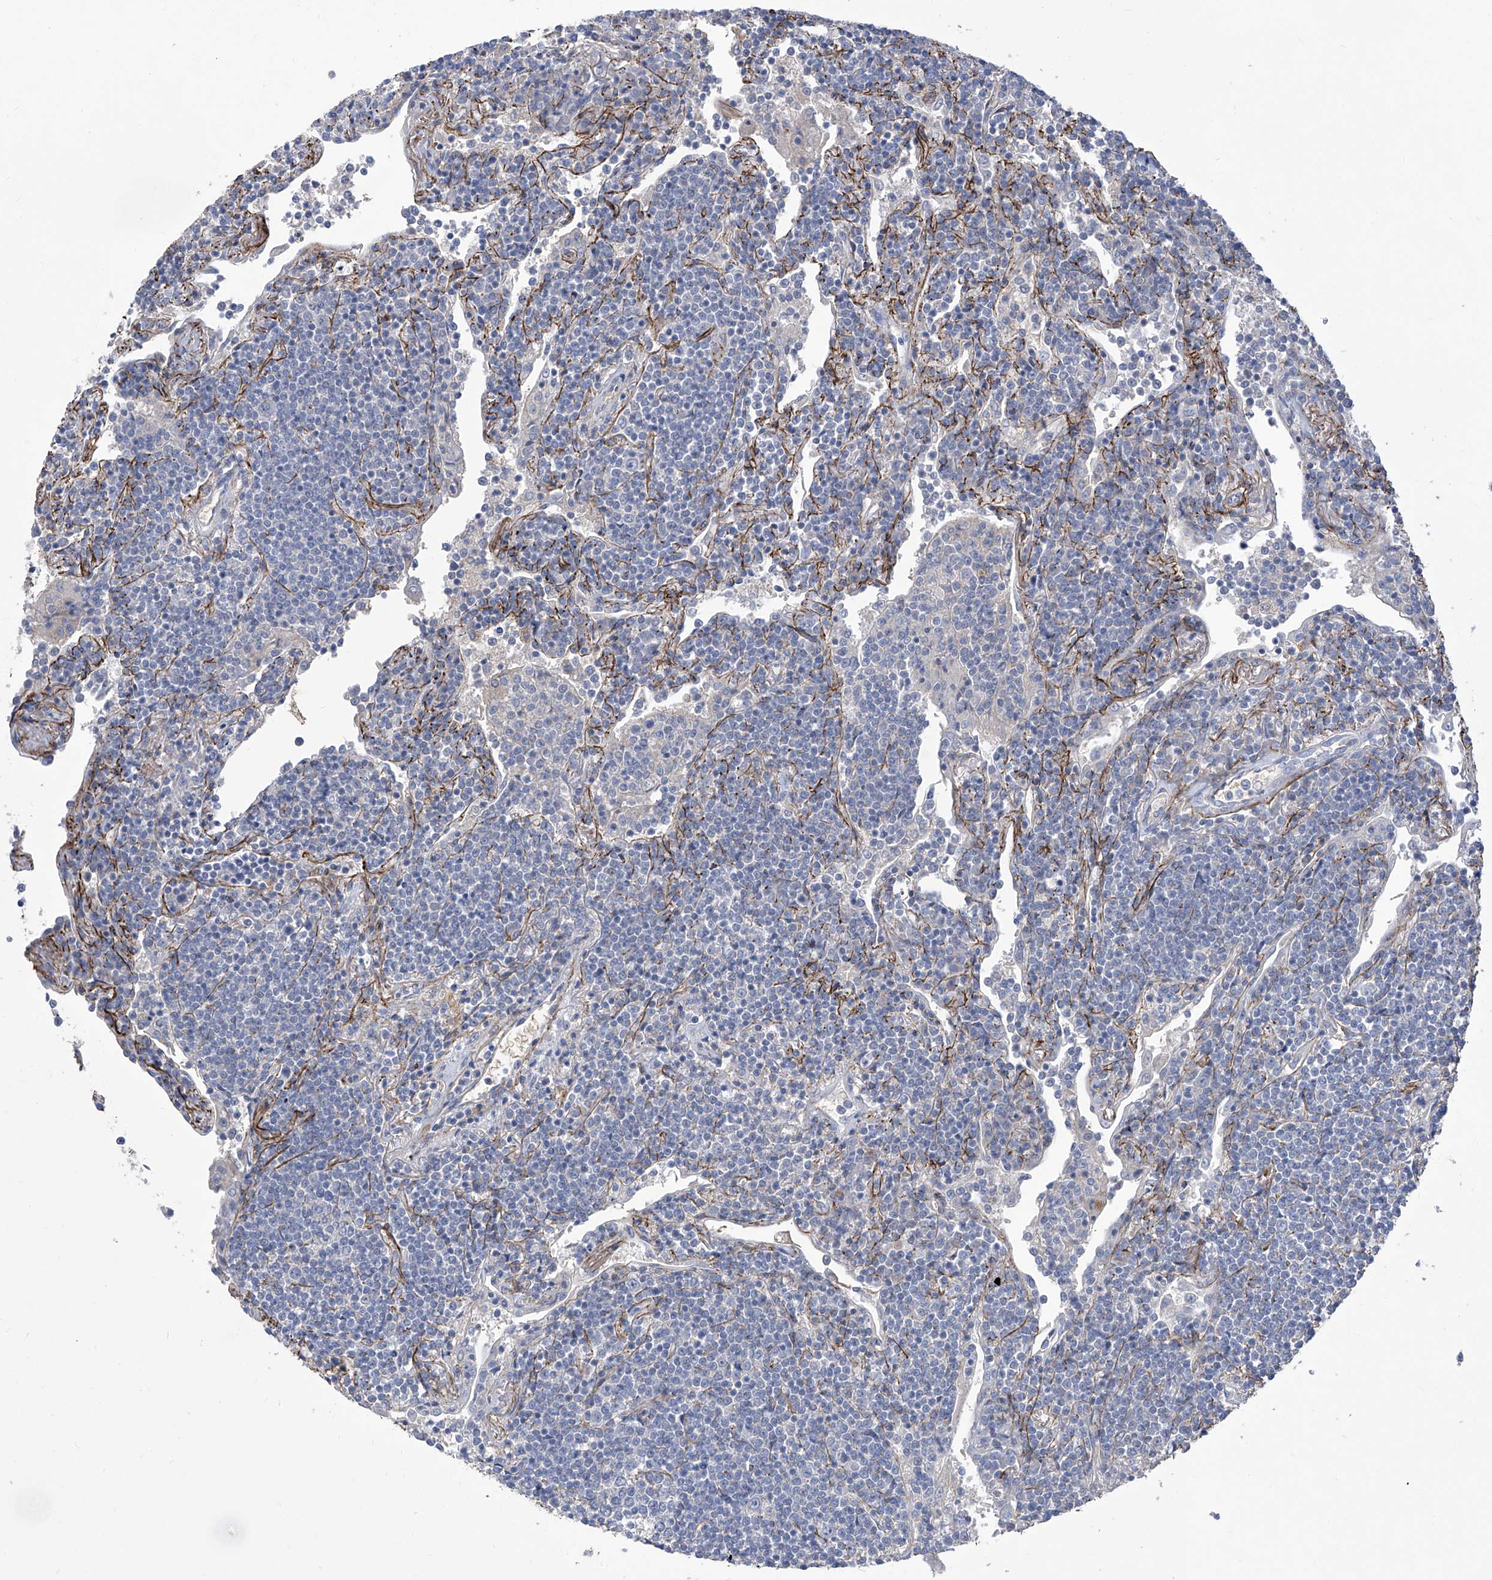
{"staining": {"intensity": "negative", "quantity": "none", "location": "none"}, "tissue": "lymphoma", "cell_type": "Tumor cells", "image_type": "cancer", "snomed": [{"axis": "morphology", "description": "Malignant lymphoma, non-Hodgkin's type, Low grade"}, {"axis": "topography", "description": "Lung"}], "caption": "Tumor cells show no significant staining in malignant lymphoma, non-Hodgkin's type (low-grade).", "gene": "TXNIP", "patient": {"sex": "female", "age": 71}}